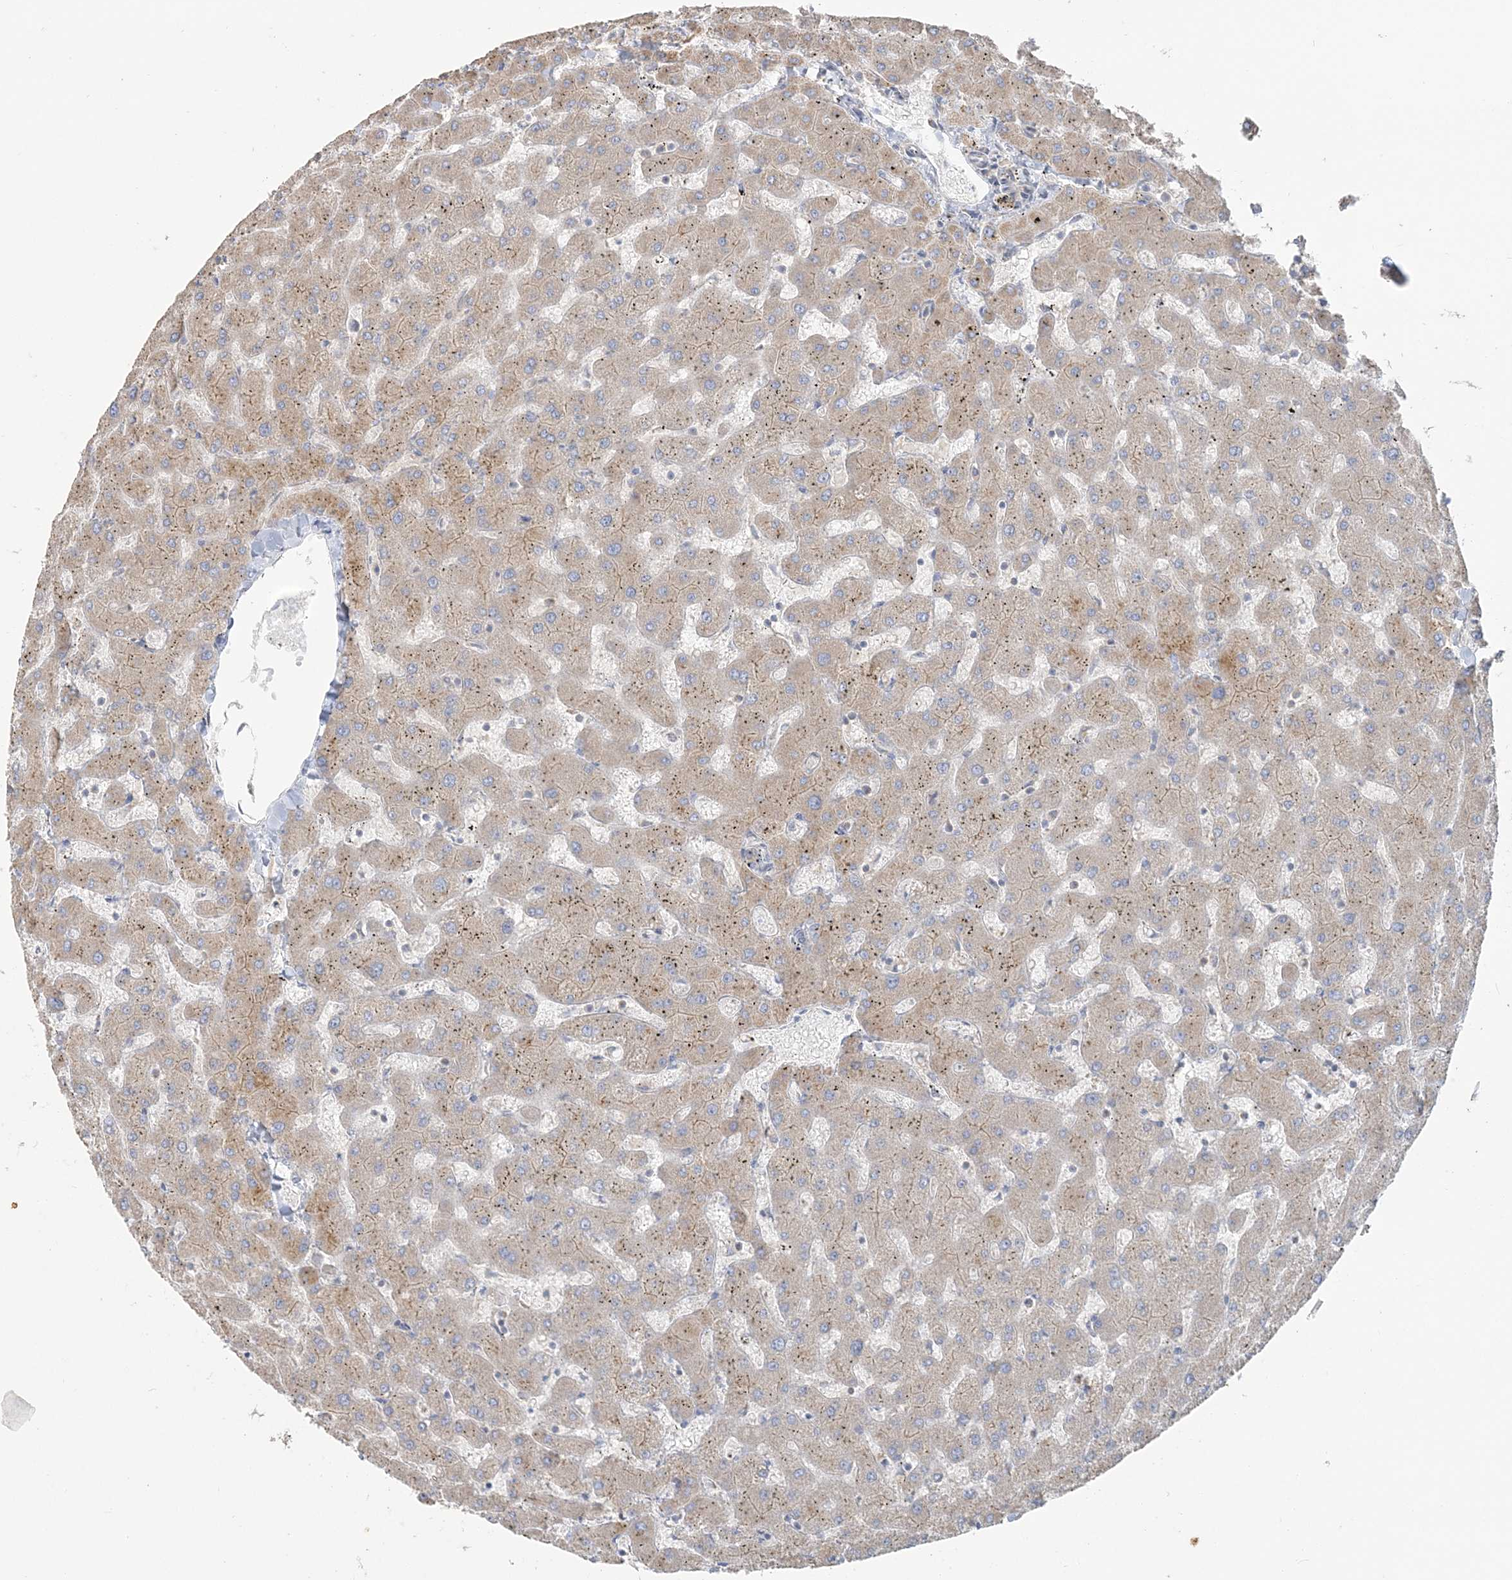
{"staining": {"intensity": "moderate", "quantity": "<25%", "location": "cytoplasmic/membranous"}, "tissue": "liver", "cell_type": "Cholangiocytes", "image_type": "normal", "snomed": [{"axis": "morphology", "description": "Normal tissue, NOS"}, {"axis": "topography", "description": "Liver"}], "caption": "Immunohistochemistry (IHC) of unremarkable human liver displays low levels of moderate cytoplasmic/membranous expression in about <25% of cholangiocytes.", "gene": "TBC1D5", "patient": {"sex": "female", "age": 63}}